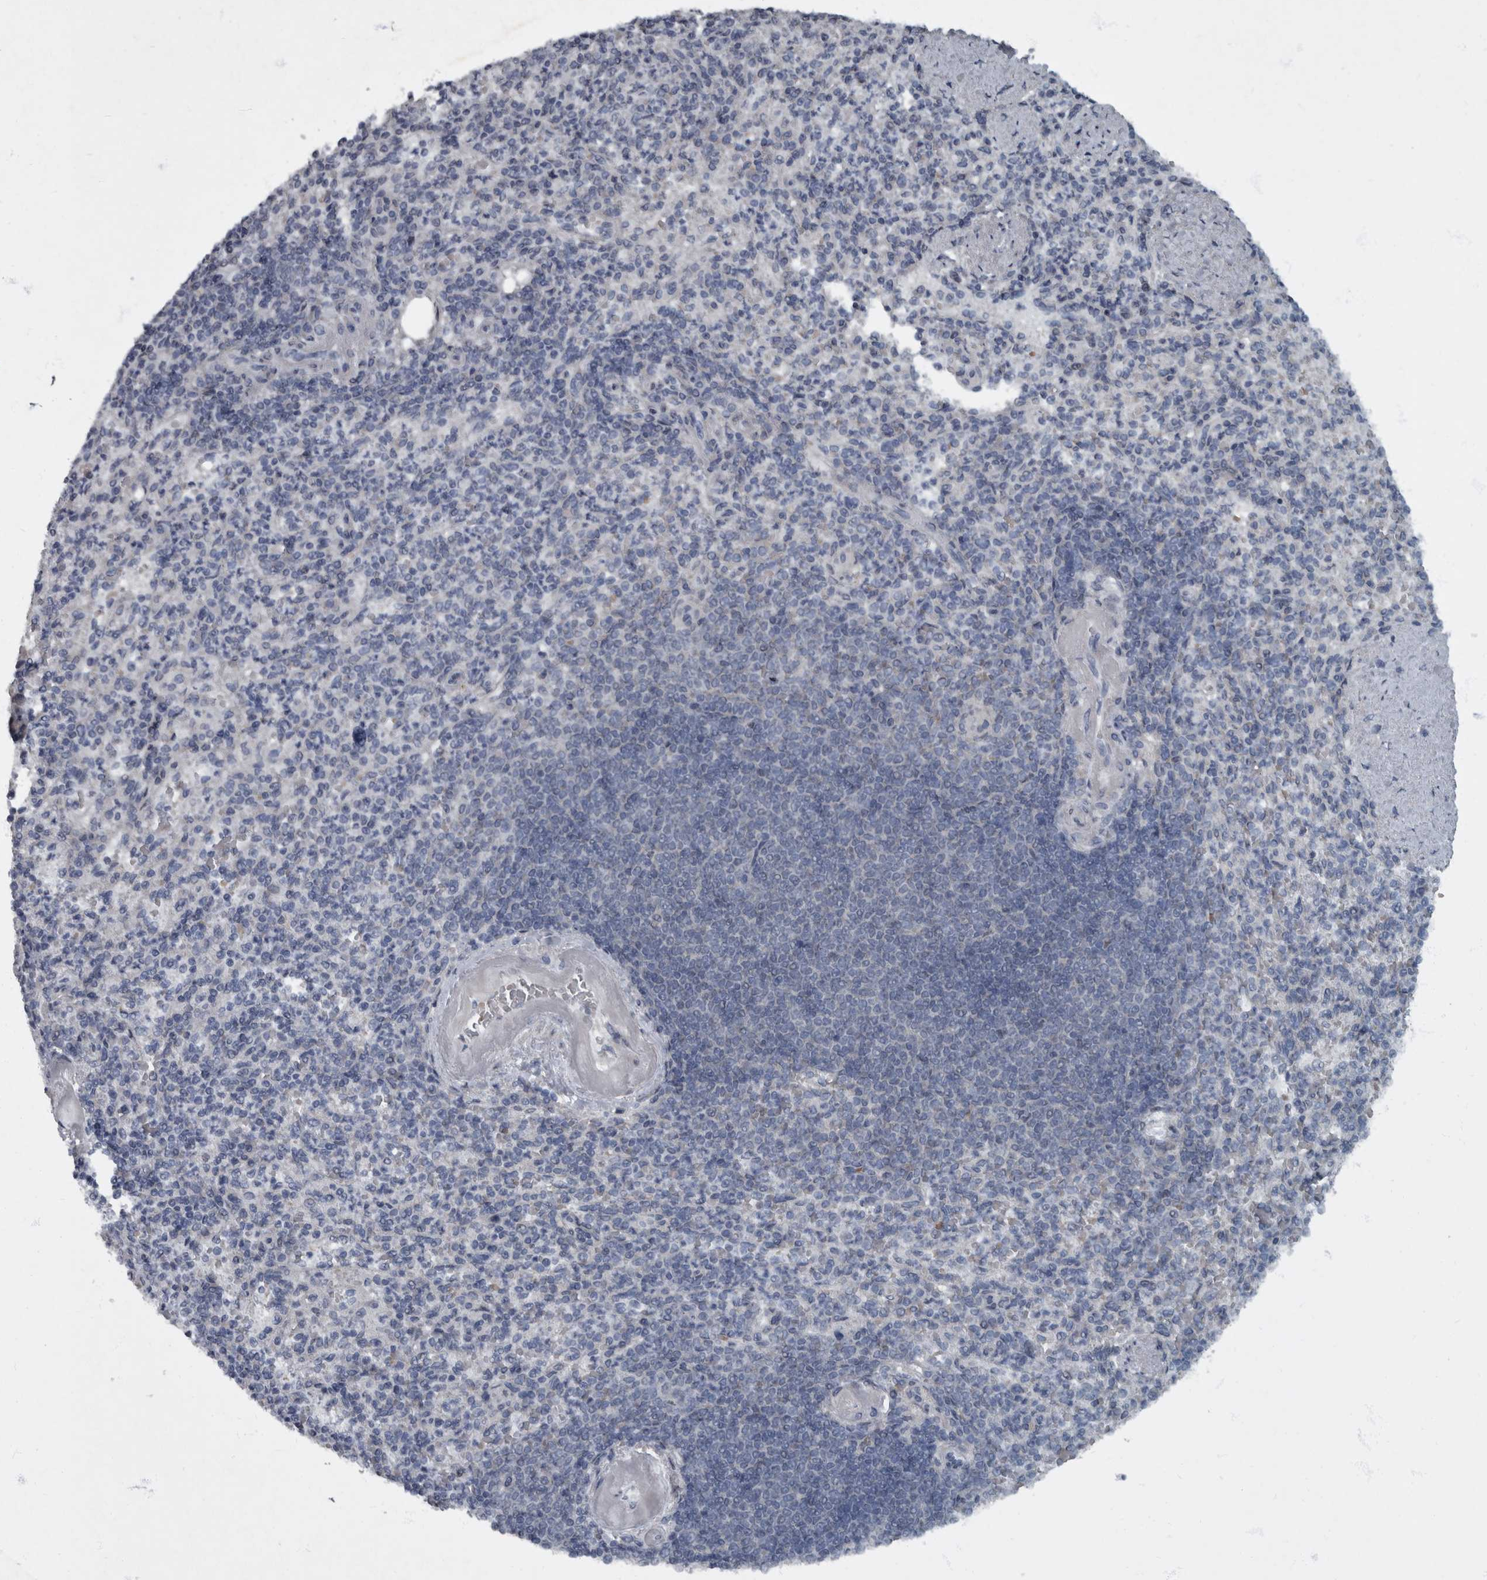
{"staining": {"intensity": "negative", "quantity": "none", "location": "none"}, "tissue": "spleen", "cell_type": "Cells in red pulp", "image_type": "normal", "snomed": [{"axis": "morphology", "description": "Normal tissue, NOS"}, {"axis": "topography", "description": "Spleen"}], "caption": "Histopathology image shows no significant protein expression in cells in red pulp of benign spleen. (Stains: DAB (3,3'-diaminobenzidine) IHC with hematoxylin counter stain, Microscopy: brightfield microscopy at high magnification).", "gene": "WDR33", "patient": {"sex": "female", "age": 74}}